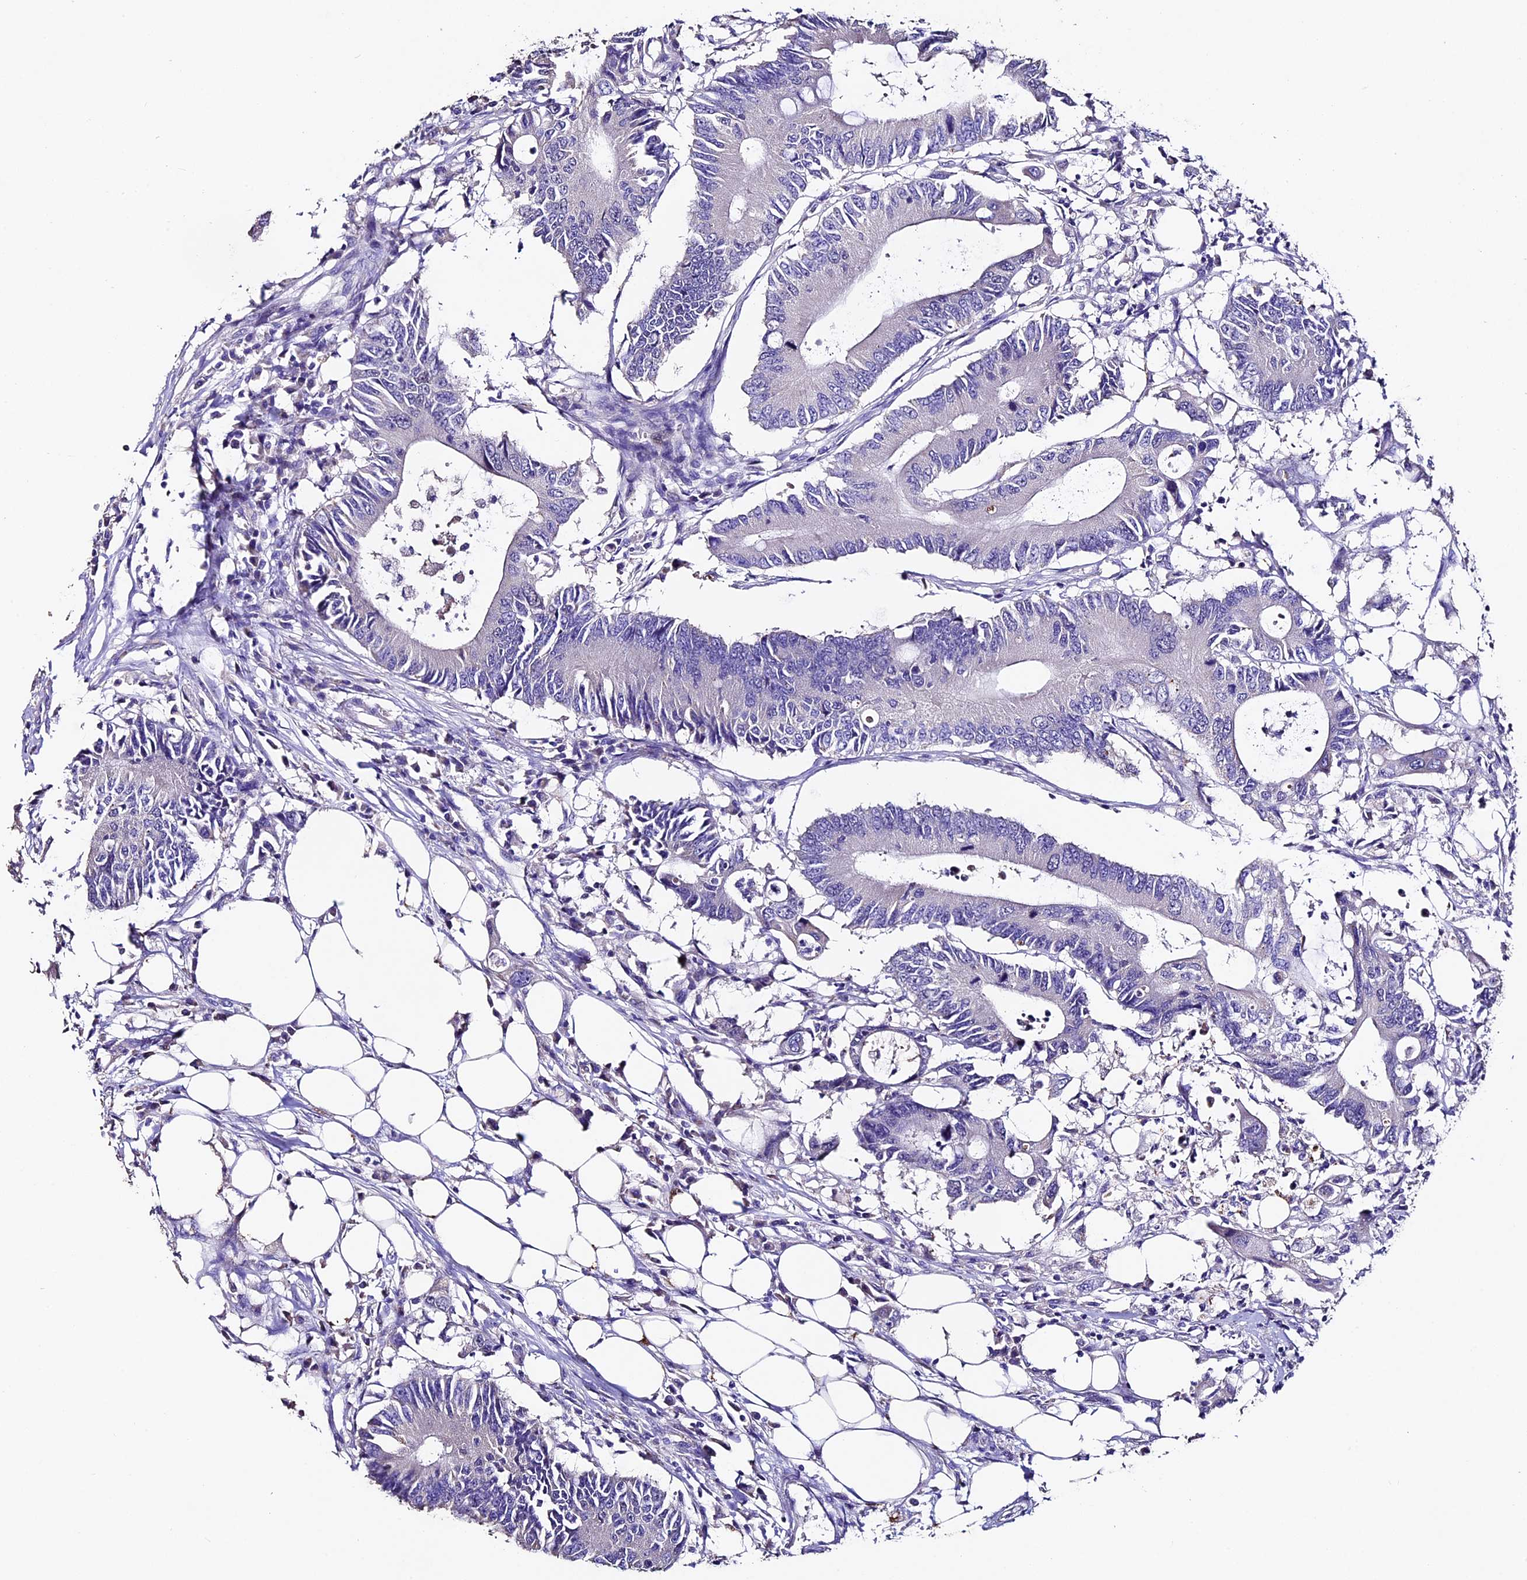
{"staining": {"intensity": "negative", "quantity": "none", "location": "none"}, "tissue": "colorectal cancer", "cell_type": "Tumor cells", "image_type": "cancer", "snomed": [{"axis": "morphology", "description": "Adenocarcinoma, NOS"}, {"axis": "topography", "description": "Colon"}], "caption": "Immunohistochemistry (IHC) photomicrograph of neoplastic tissue: human colorectal cancer (adenocarcinoma) stained with DAB (3,3'-diaminobenzidine) reveals no significant protein expression in tumor cells. (DAB (3,3'-diaminobenzidine) IHC with hematoxylin counter stain).", "gene": "FBXW9", "patient": {"sex": "male", "age": 71}}